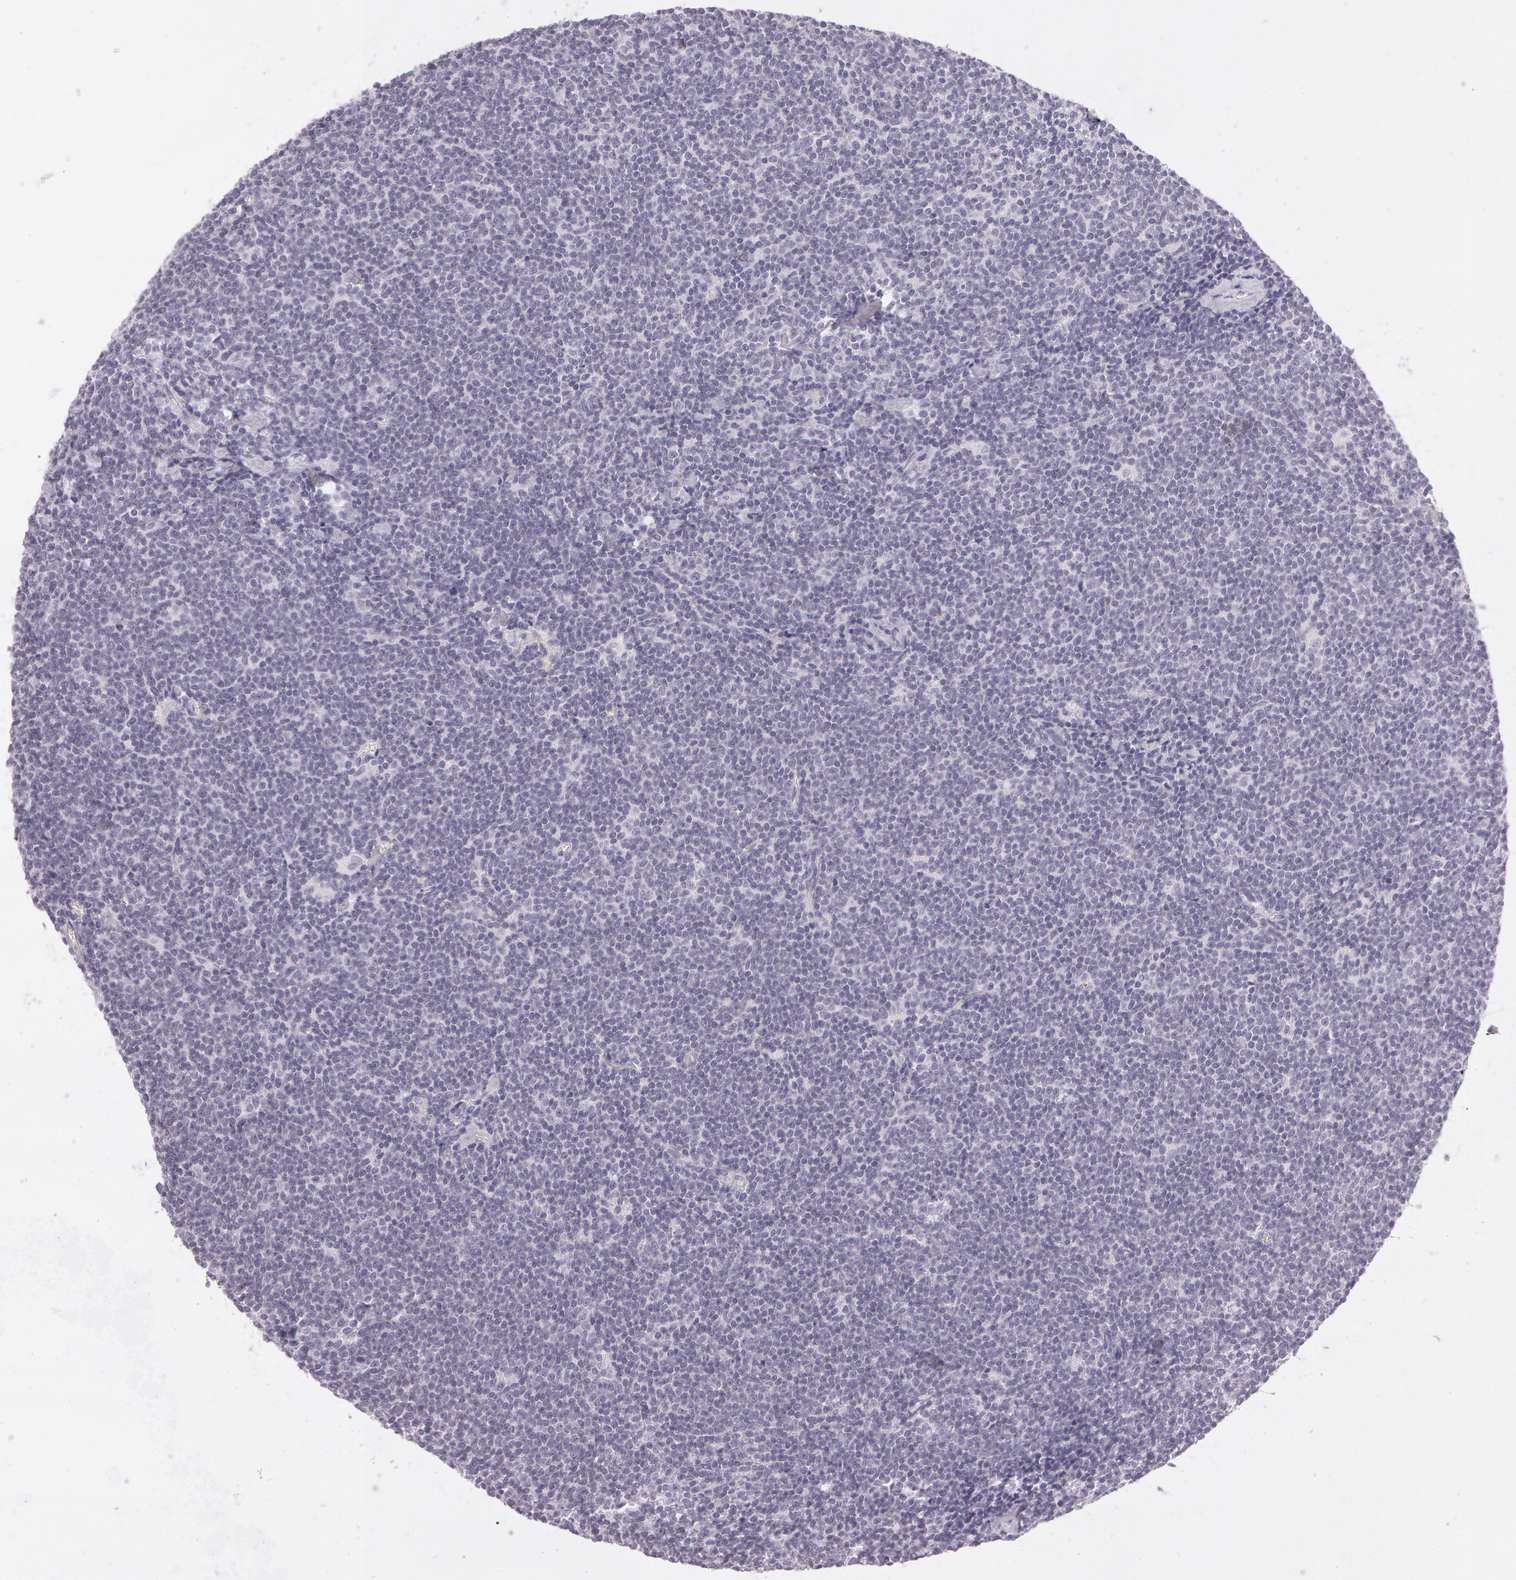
{"staining": {"intensity": "negative", "quantity": "none", "location": "none"}, "tissue": "lymphoma", "cell_type": "Tumor cells", "image_type": "cancer", "snomed": [{"axis": "morphology", "description": "Malignant lymphoma, non-Hodgkin's type, Low grade"}, {"axis": "topography", "description": "Lymph node"}], "caption": "Immunohistochemistry image of neoplastic tissue: human lymphoma stained with DAB (3,3'-diaminobenzidine) exhibits no significant protein staining in tumor cells. (DAB (3,3'-diaminobenzidine) immunohistochemistry (IHC) visualized using brightfield microscopy, high magnification).", "gene": "OTC", "patient": {"sex": "male", "age": 65}}